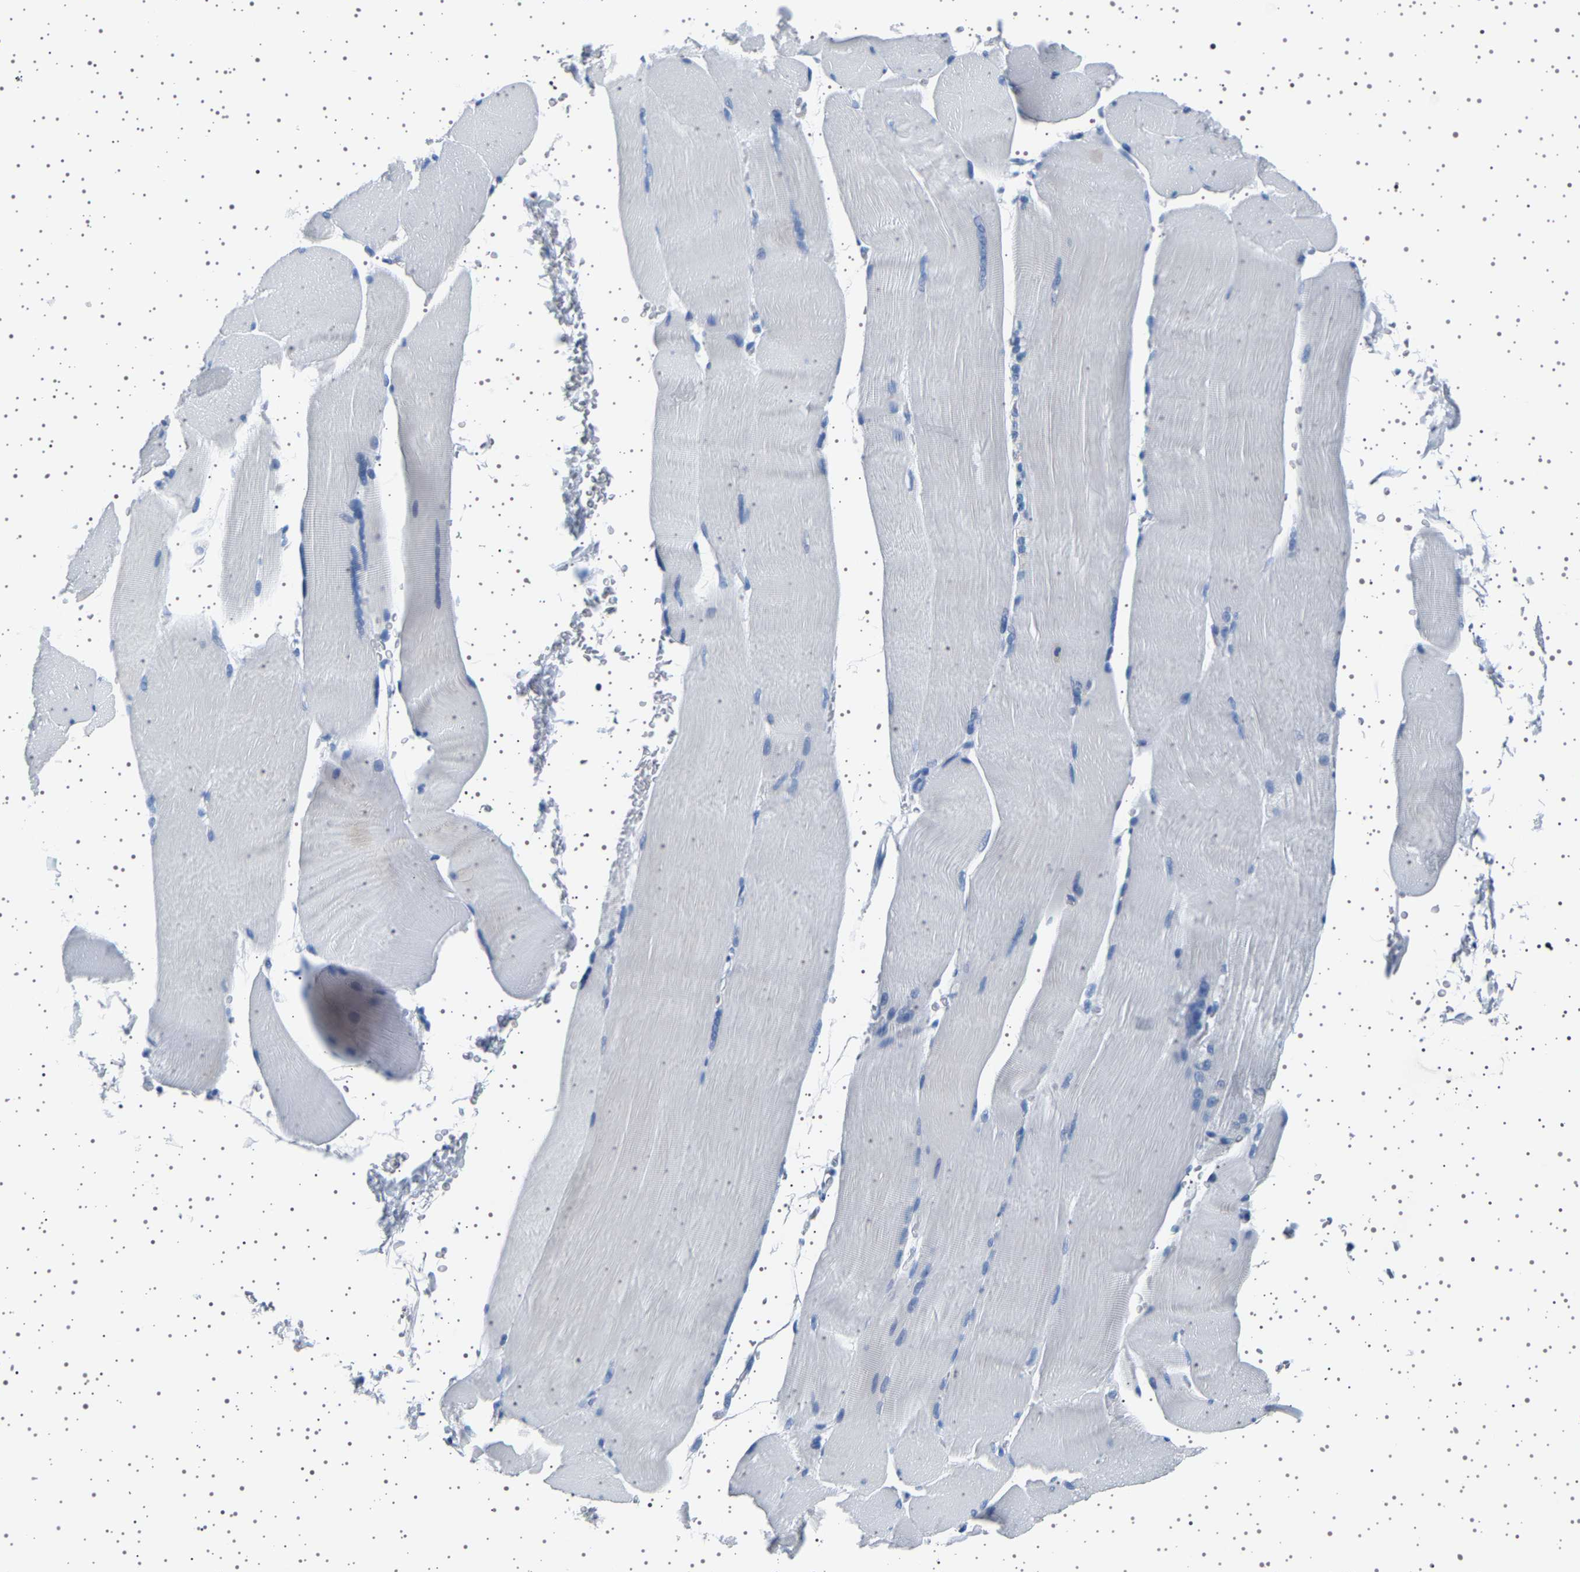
{"staining": {"intensity": "negative", "quantity": "none", "location": "none"}, "tissue": "skeletal muscle", "cell_type": "Myocytes", "image_type": "normal", "snomed": [{"axis": "morphology", "description": "Normal tissue, NOS"}, {"axis": "topography", "description": "Skin"}, {"axis": "topography", "description": "Skeletal muscle"}], "caption": "This is an immunohistochemistry (IHC) histopathology image of normal skeletal muscle. There is no positivity in myocytes.", "gene": "TFF3", "patient": {"sex": "male", "age": 83}}